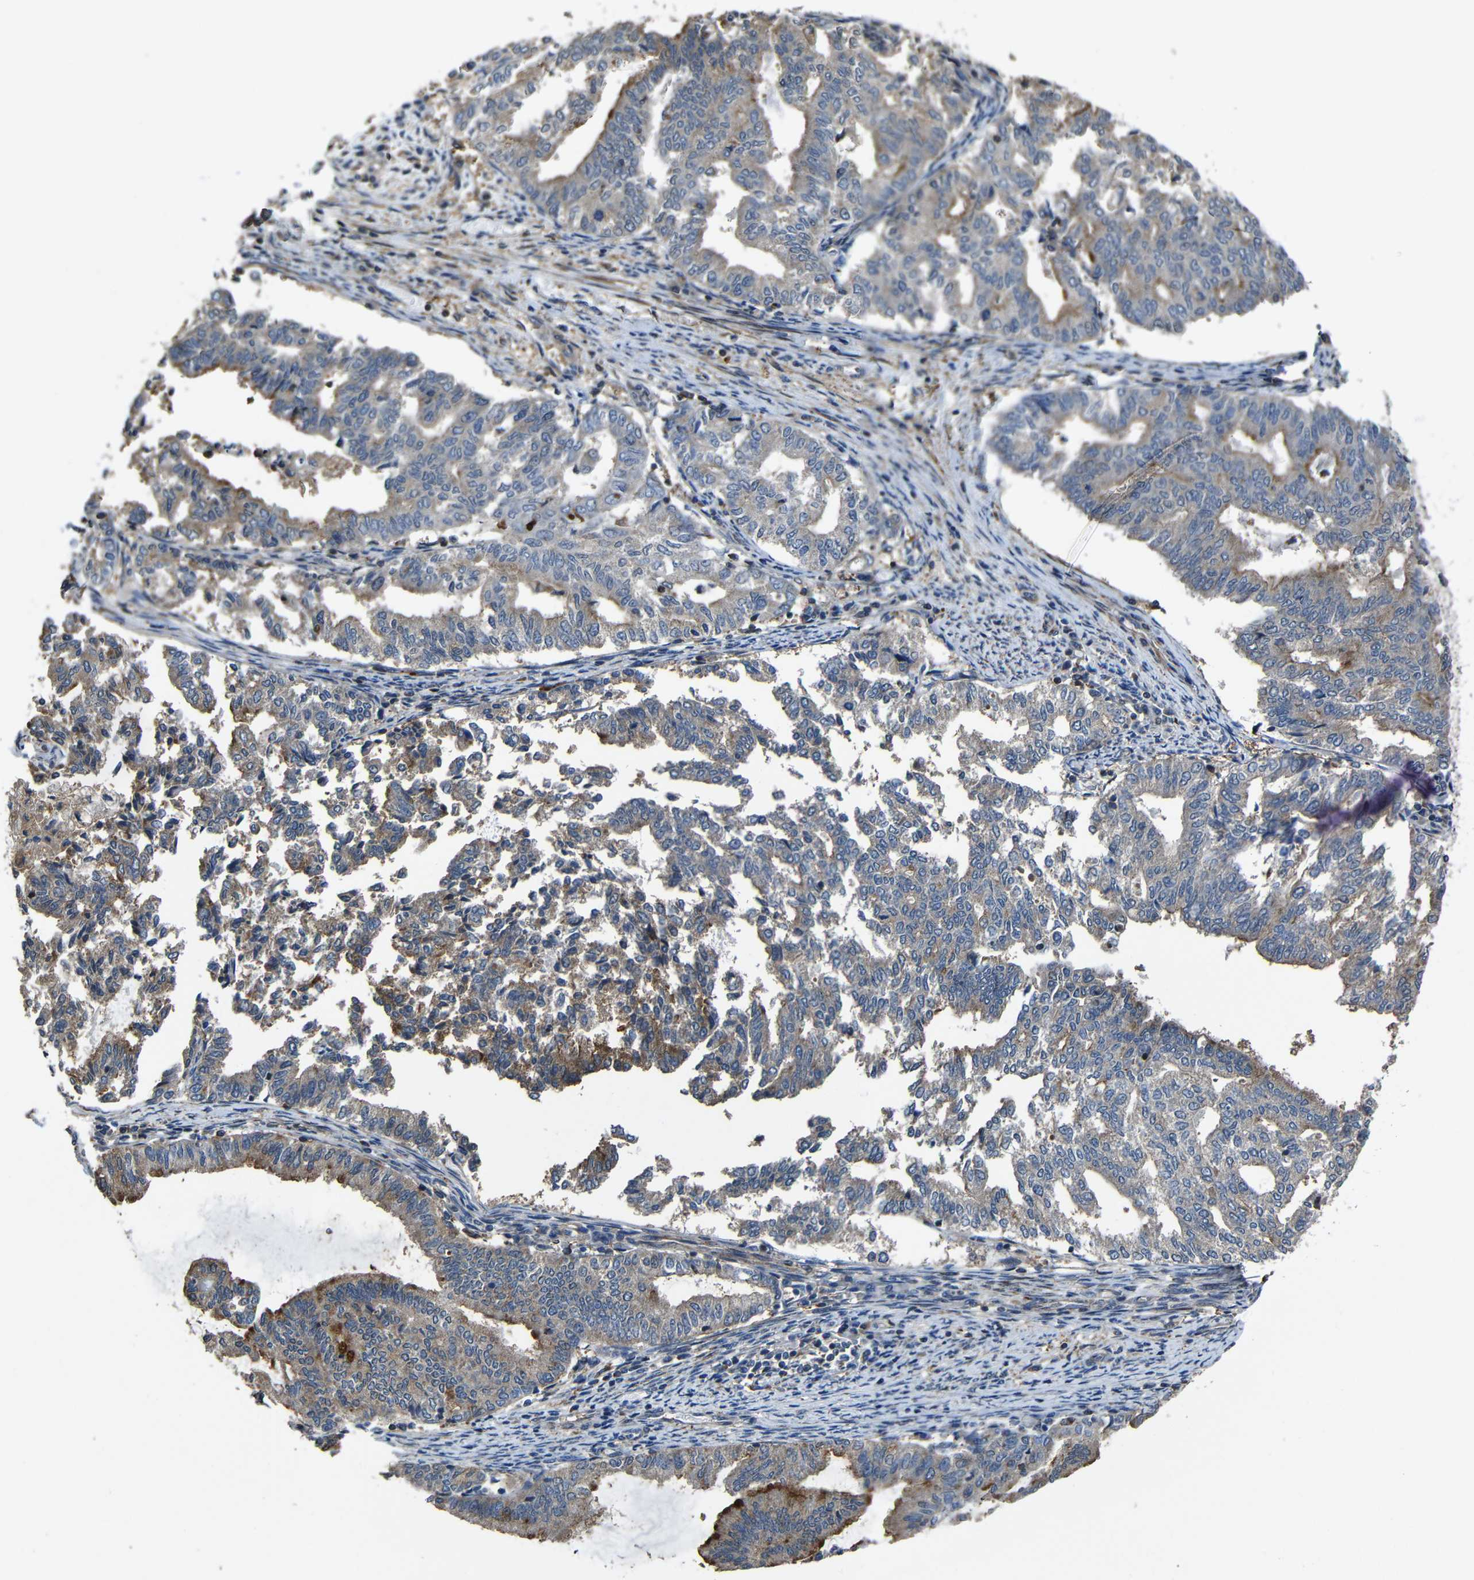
{"staining": {"intensity": "moderate", "quantity": ">75%", "location": "cytoplasmic/membranous"}, "tissue": "endometrial cancer", "cell_type": "Tumor cells", "image_type": "cancer", "snomed": [{"axis": "morphology", "description": "Adenocarcinoma, NOS"}, {"axis": "topography", "description": "Endometrium"}], "caption": "A brown stain shows moderate cytoplasmic/membranous positivity of a protein in adenocarcinoma (endometrial) tumor cells.", "gene": "GDI1", "patient": {"sex": "female", "age": 79}}